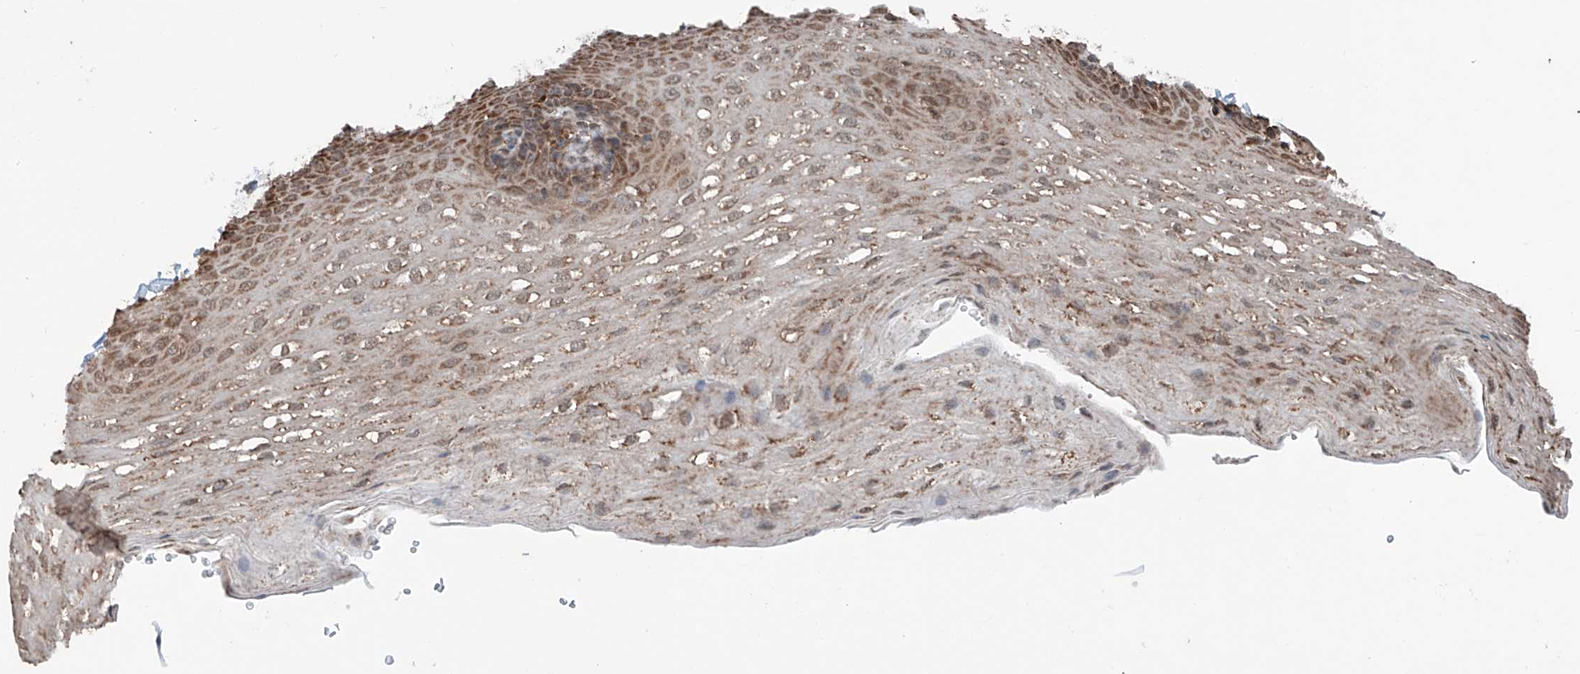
{"staining": {"intensity": "moderate", "quantity": ">75%", "location": "cytoplasmic/membranous"}, "tissue": "esophagus", "cell_type": "Squamous epithelial cells", "image_type": "normal", "snomed": [{"axis": "morphology", "description": "Normal tissue, NOS"}, {"axis": "topography", "description": "Esophagus"}], "caption": "Squamous epithelial cells demonstrate medium levels of moderate cytoplasmic/membranous expression in about >75% of cells in unremarkable esophagus. The staining was performed using DAB (3,3'-diaminobenzidine), with brown indicating positive protein expression. Nuclei are stained blue with hematoxylin.", "gene": "ZNF445", "patient": {"sex": "female", "age": 66}}